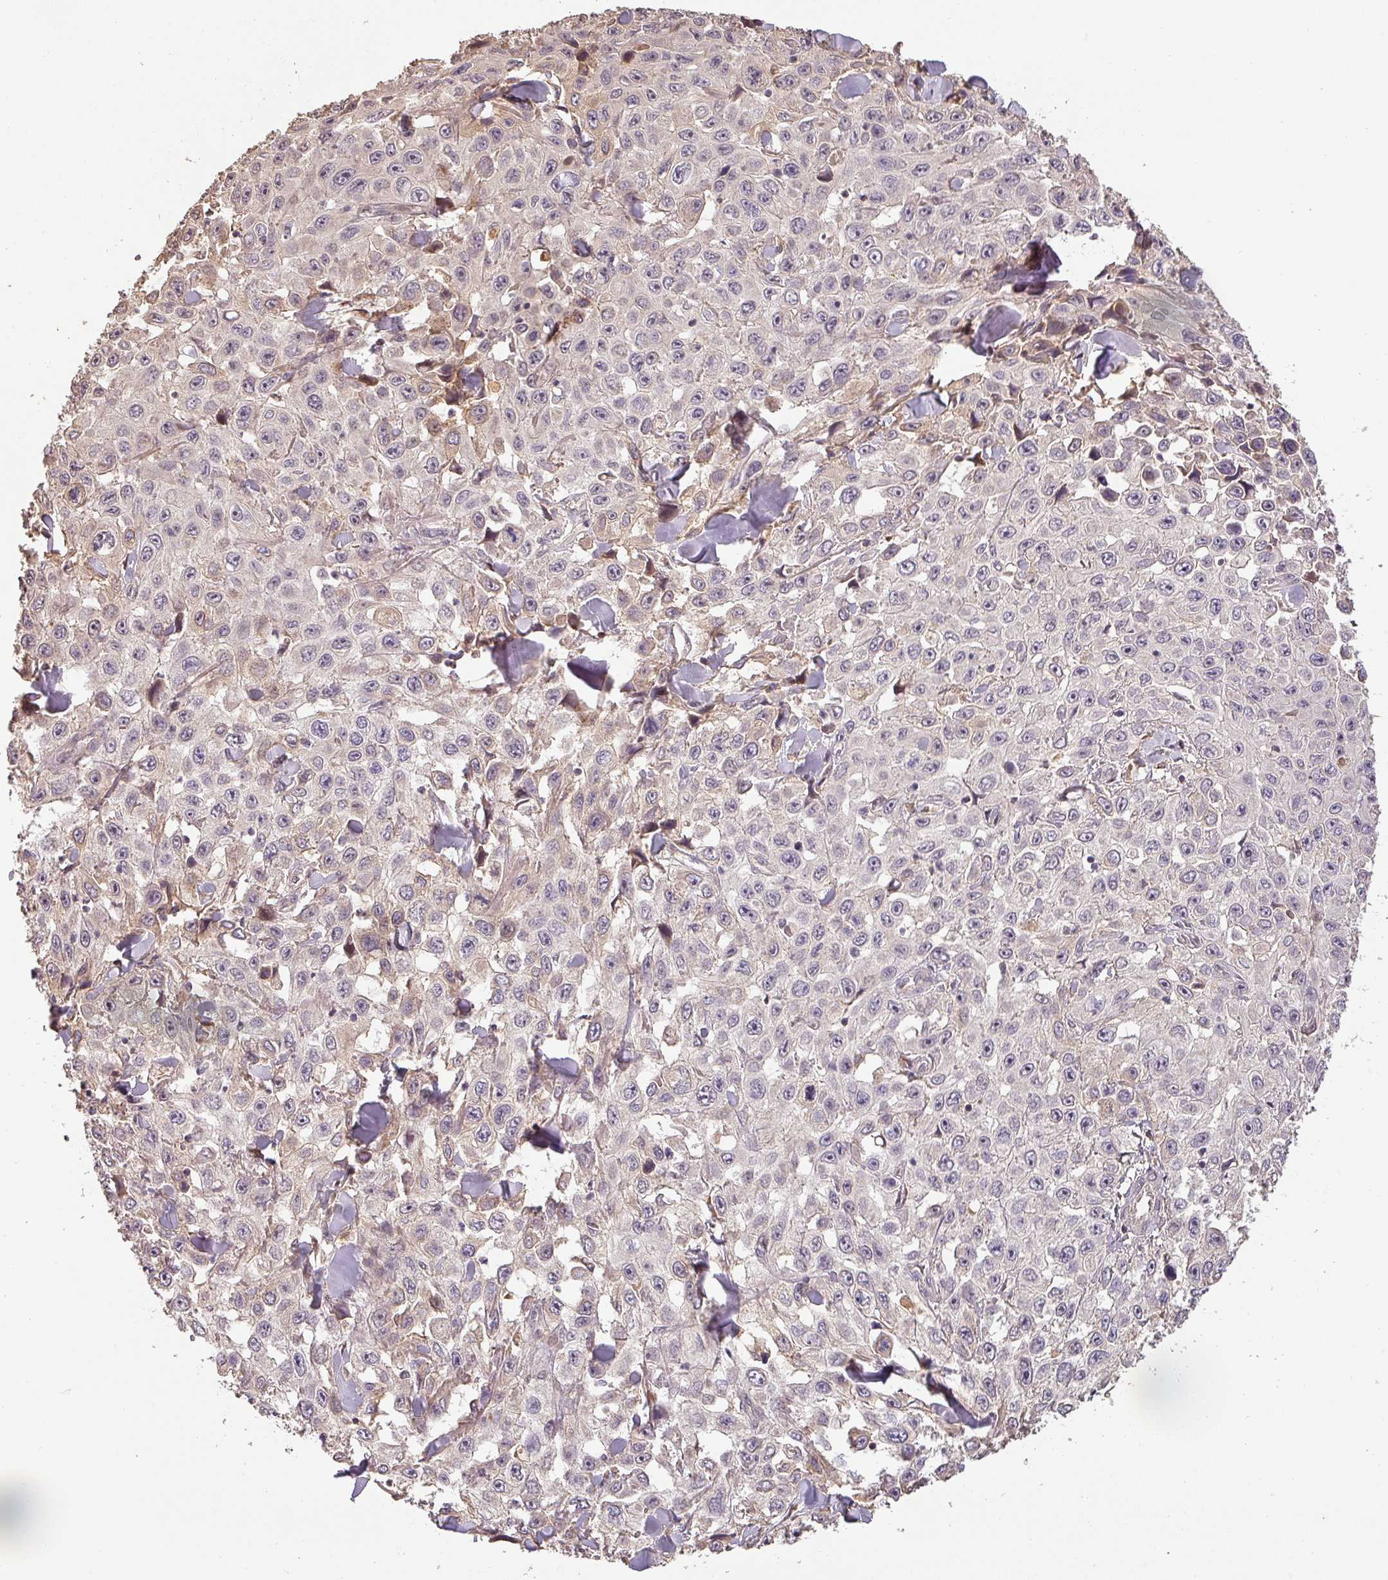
{"staining": {"intensity": "negative", "quantity": "none", "location": "none"}, "tissue": "skin cancer", "cell_type": "Tumor cells", "image_type": "cancer", "snomed": [{"axis": "morphology", "description": "Squamous cell carcinoma, NOS"}, {"axis": "topography", "description": "Skin"}], "caption": "Tumor cells show no significant protein positivity in skin squamous cell carcinoma.", "gene": "BPIFB3", "patient": {"sex": "male", "age": 82}}